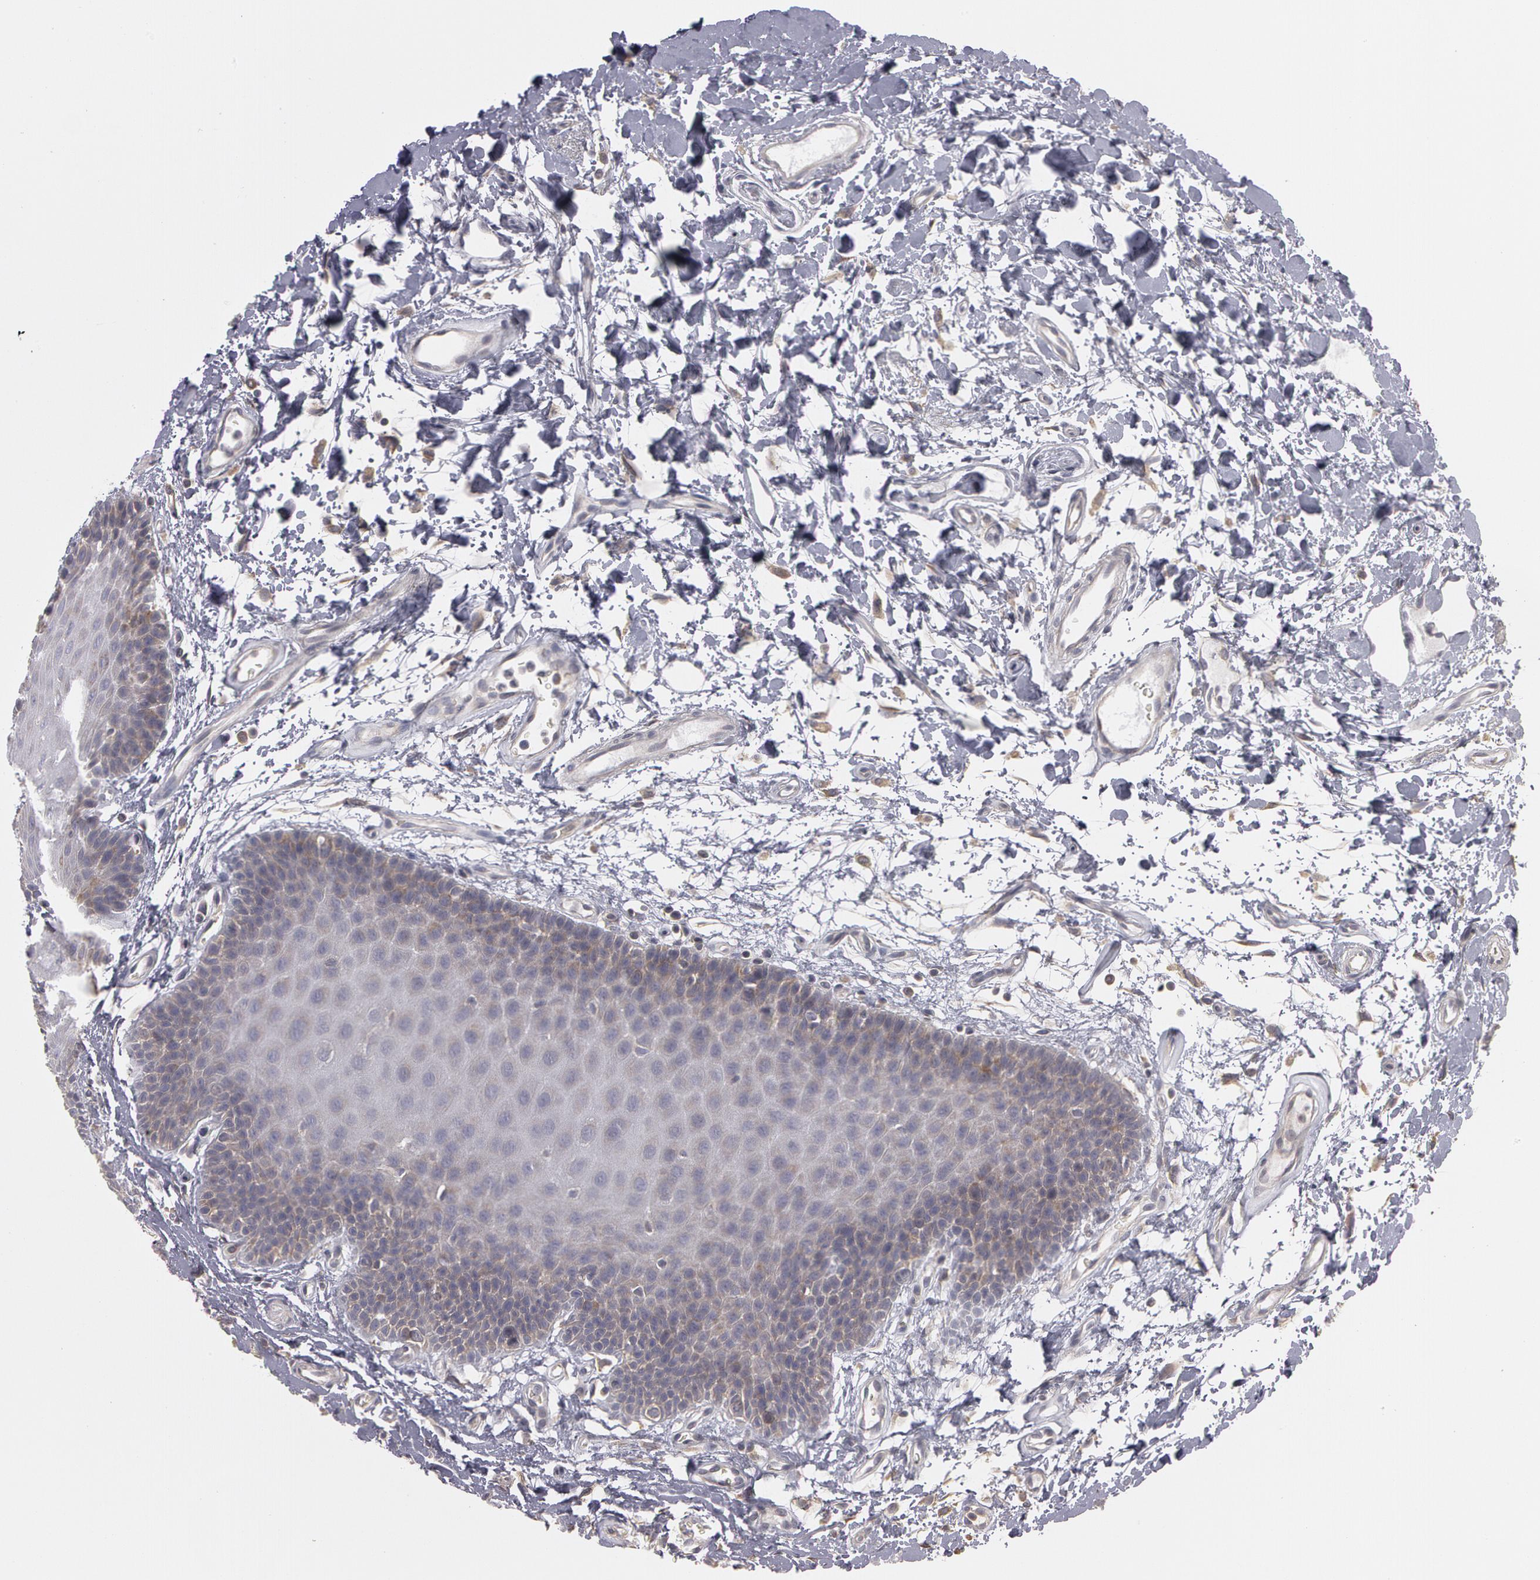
{"staining": {"intensity": "weak", "quantity": "<25%", "location": "cytoplasmic/membranous"}, "tissue": "oral mucosa", "cell_type": "Squamous epithelial cells", "image_type": "normal", "snomed": [{"axis": "morphology", "description": "Normal tissue, NOS"}, {"axis": "topography", "description": "Oral tissue"}], "caption": "An IHC histopathology image of unremarkable oral mucosa is shown. There is no staining in squamous epithelial cells of oral mucosa.", "gene": "NEK9", "patient": {"sex": "male", "age": 62}}